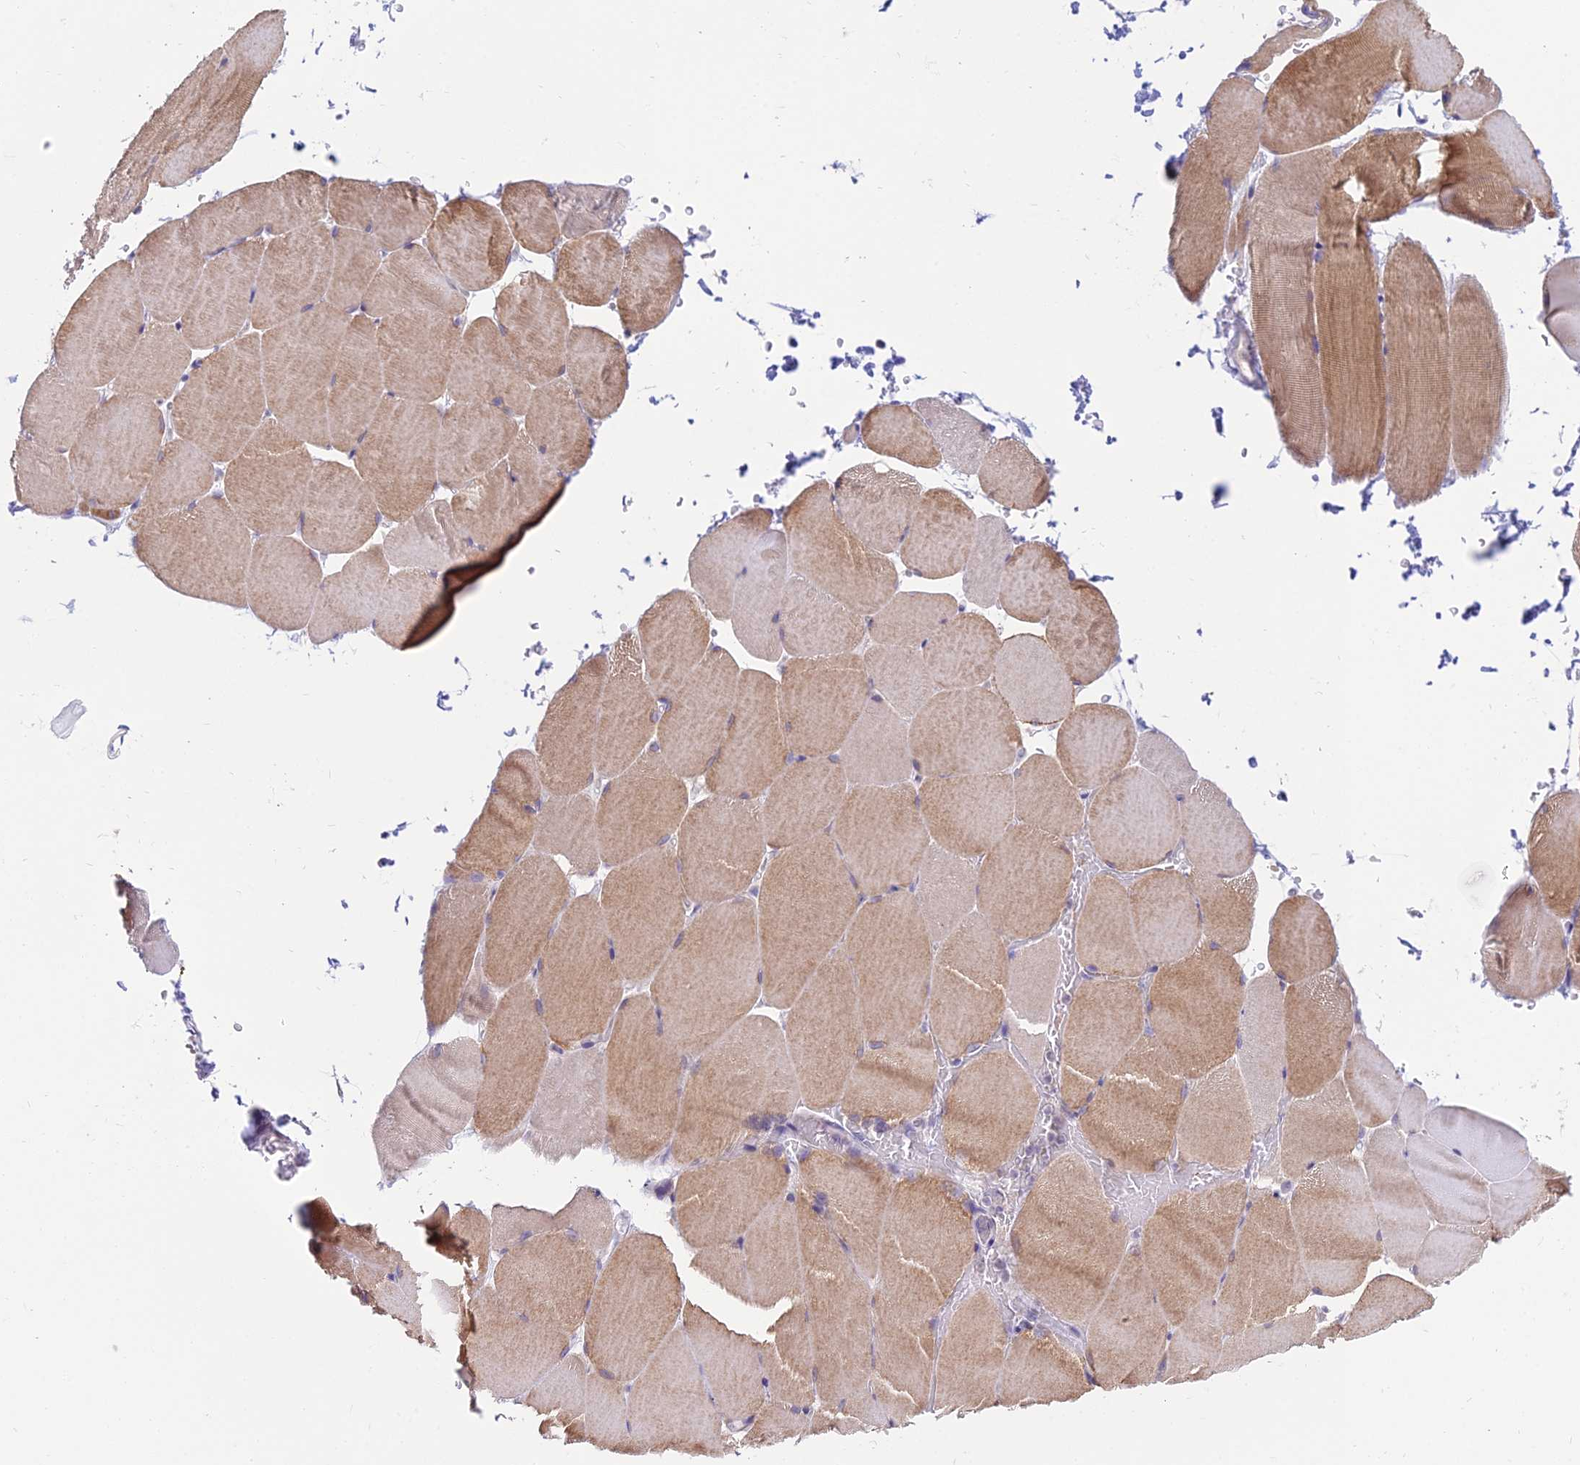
{"staining": {"intensity": "moderate", "quantity": "25%-75%", "location": "cytoplasmic/membranous"}, "tissue": "skeletal muscle", "cell_type": "Myocytes", "image_type": "normal", "snomed": [{"axis": "morphology", "description": "Normal tissue, NOS"}, {"axis": "topography", "description": "Skeletal muscle"}, {"axis": "topography", "description": "Parathyroid gland"}], "caption": "Protein analysis of benign skeletal muscle shows moderate cytoplasmic/membranous expression in about 25%-75% of myocytes. Using DAB (3,3'-diaminobenzidine) (brown) and hematoxylin (blue) stains, captured at high magnification using brightfield microscopy.", "gene": "CFAP206", "patient": {"sex": "female", "age": 37}}